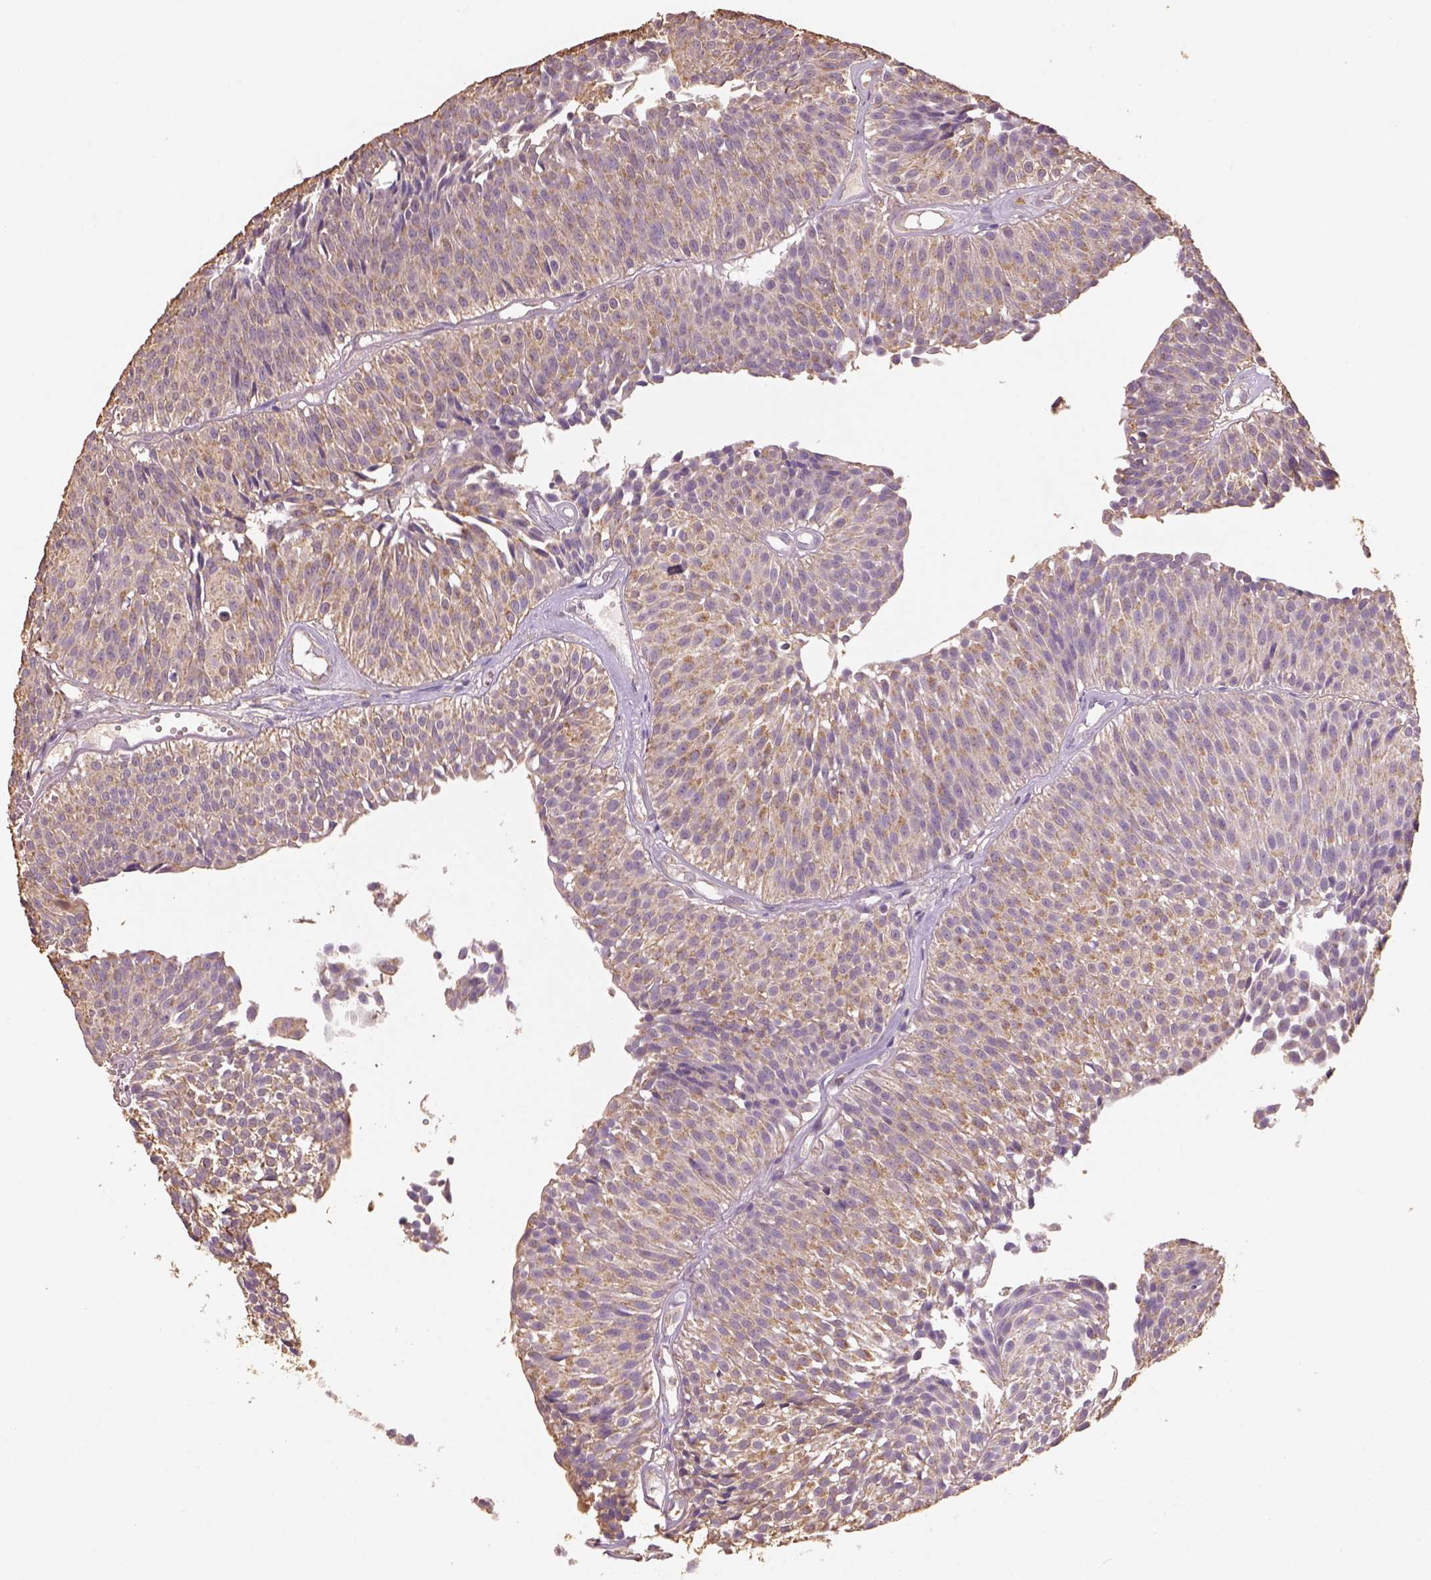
{"staining": {"intensity": "moderate", "quantity": "25%-75%", "location": "cytoplasmic/membranous"}, "tissue": "urothelial cancer", "cell_type": "Tumor cells", "image_type": "cancer", "snomed": [{"axis": "morphology", "description": "Urothelial carcinoma, Low grade"}, {"axis": "topography", "description": "Urinary bladder"}], "caption": "A brown stain highlights moderate cytoplasmic/membranous positivity of a protein in human urothelial carcinoma (low-grade) tumor cells.", "gene": "AP2B1", "patient": {"sex": "male", "age": 63}}